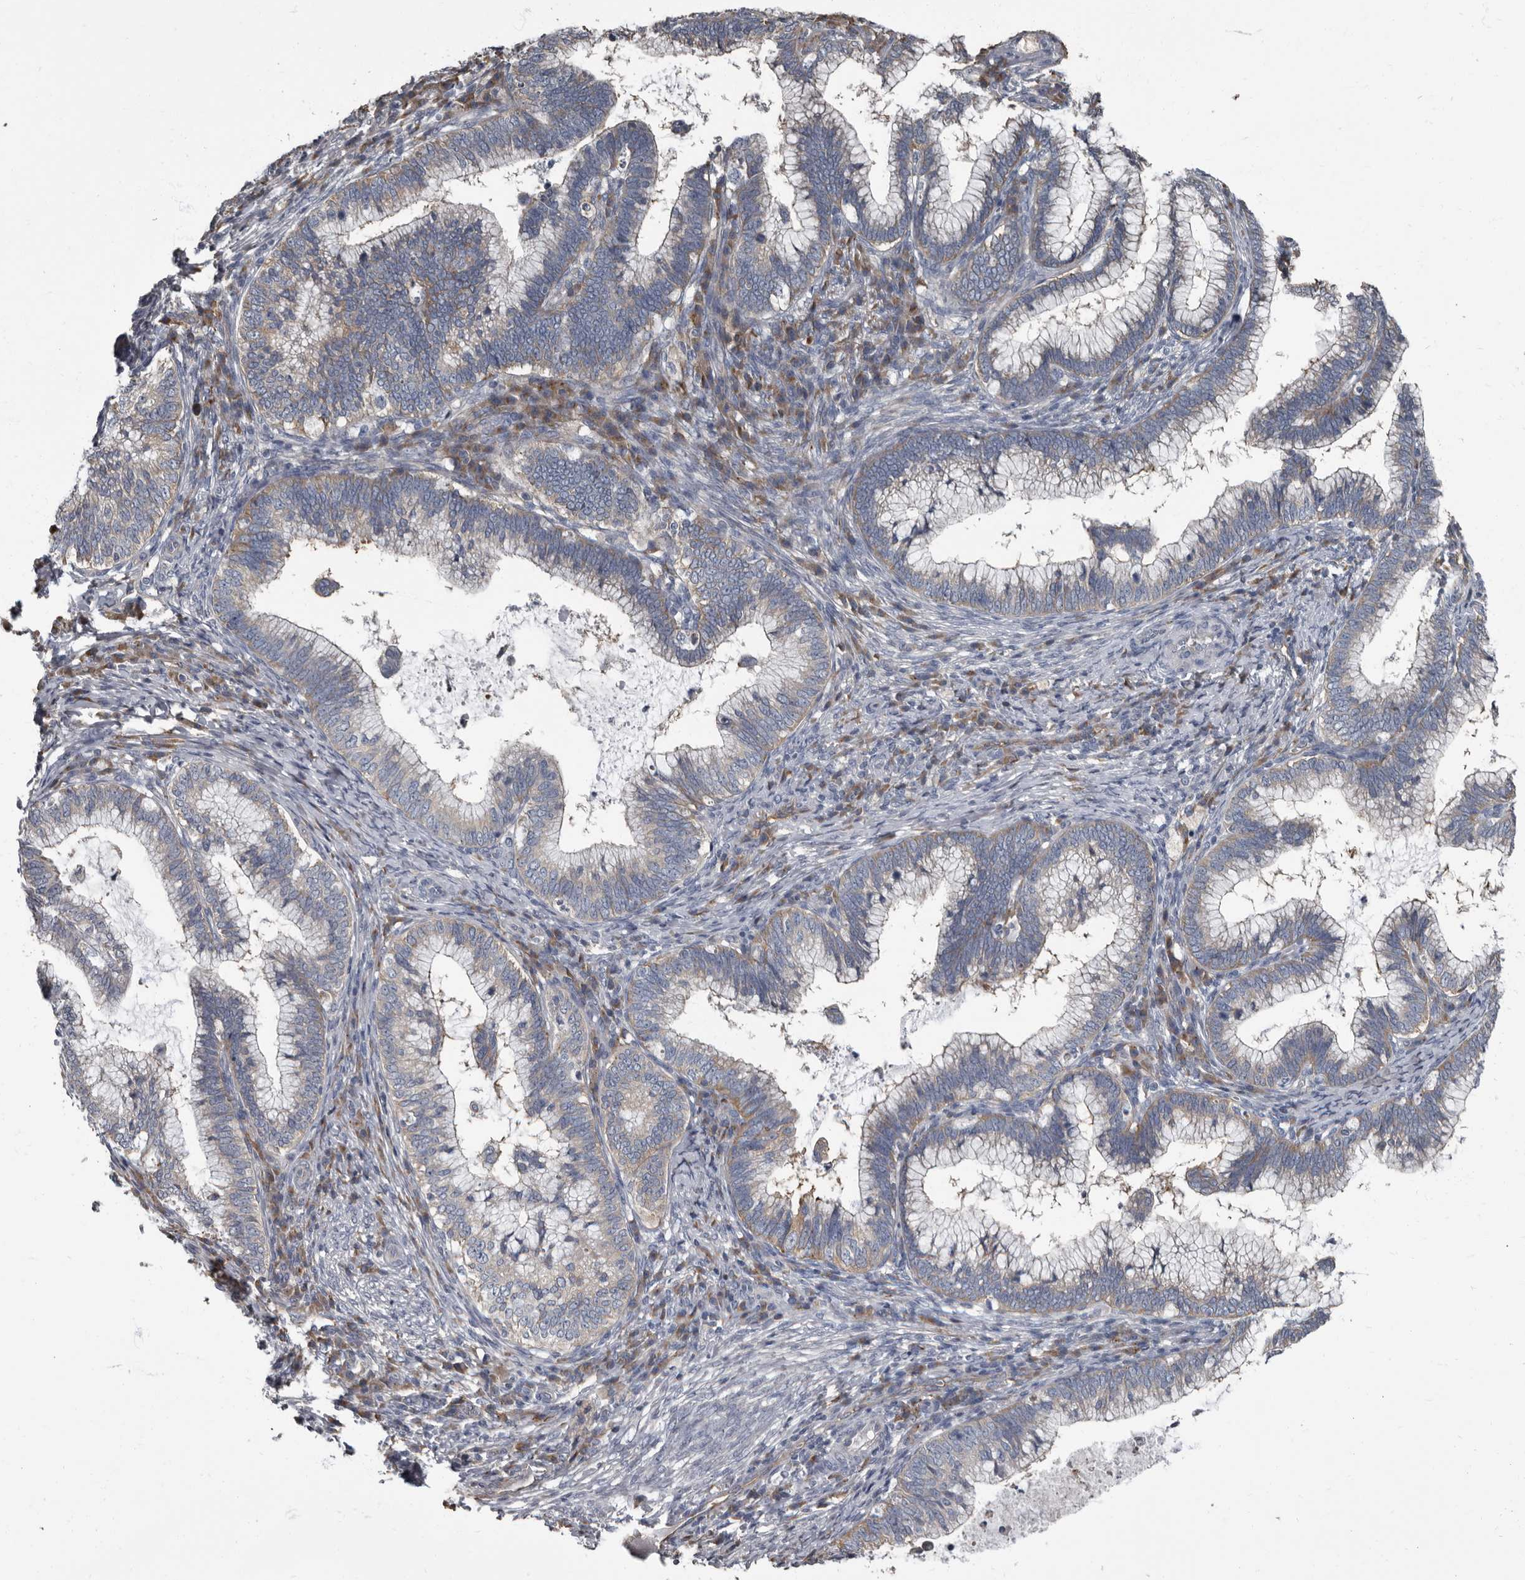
{"staining": {"intensity": "weak", "quantity": "<25%", "location": "cytoplasmic/membranous"}, "tissue": "cervical cancer", "cell_type": "Tumor cells", "image_type": "cancer", "snomed": [{"axis": "morphology", "description": "Adenocarcinoma, NOS"}, {"axis": "topography", "description": "Cervix"}], "caption": "Human cervical adenocarcinoma stained for a protein using IHC demonstrates no expression in tumor cells.", "gene": "TPD52L1", "patient": {"sex": "female", "age": 36}}